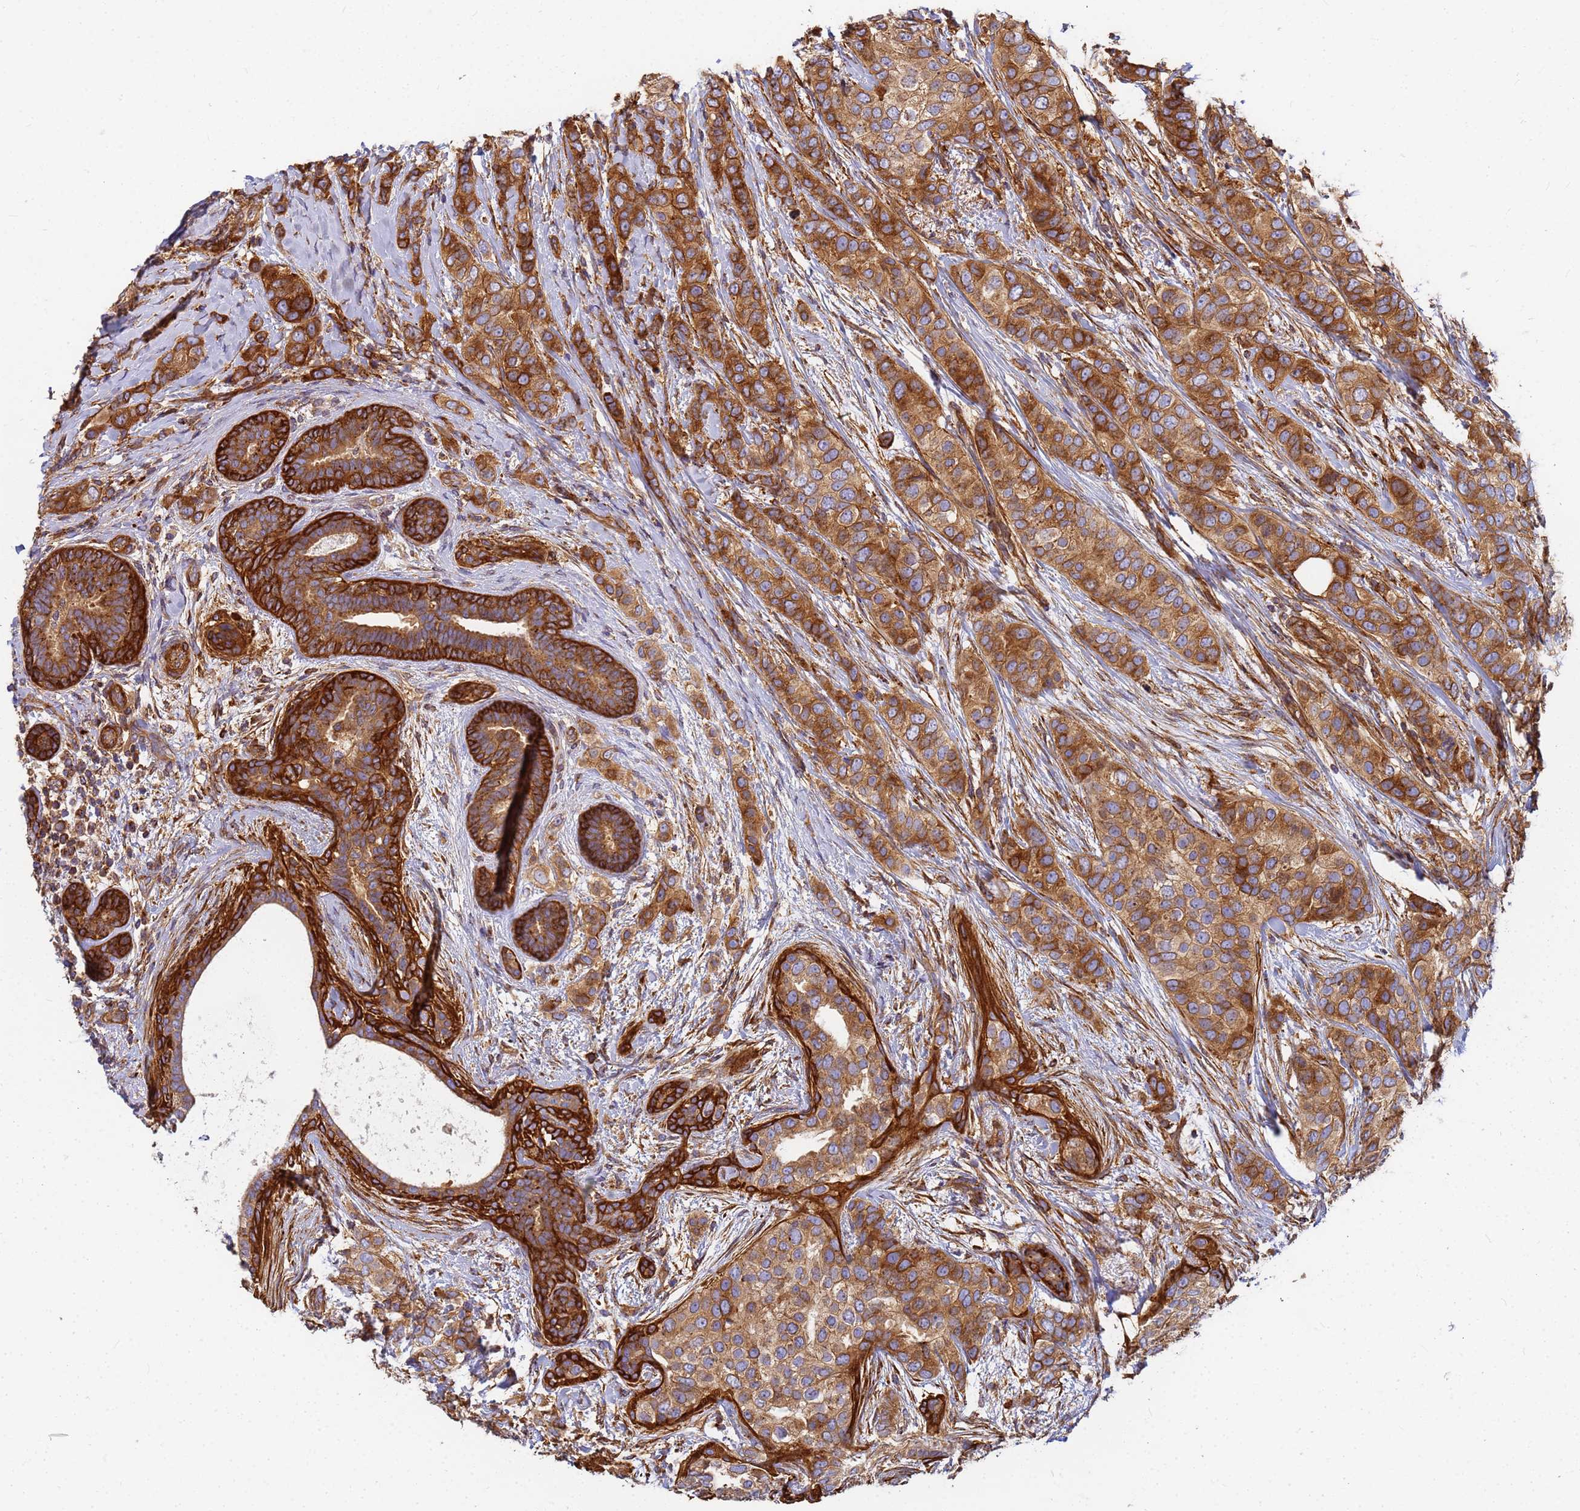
{"staining": {"intensity": "moderate", "quantity": ">75%", "location": "cytoplasmic/membranous"}, "tissue": "breast cancer", "cell_type": "Tumor cells", "image_type": "cancer", "snomed": [{"axis": "morphology", "description": "Lobular carcinoma"}, {"axis": "topography", "description": "Breast"}], "caption": "Immunohistochemistry (IHC) micrograph of neoplastic tissue: breast cancer (lobular carcinoma) stained using IHC reveals medium levels of moderate protein expression localized specifically in the cytoplasmic/membranous of tumor cells, appearing as a cytoplasmic/membranous brown color.", "gene": "C2CD5", "patient": {"sex": "female", "age": 51}}